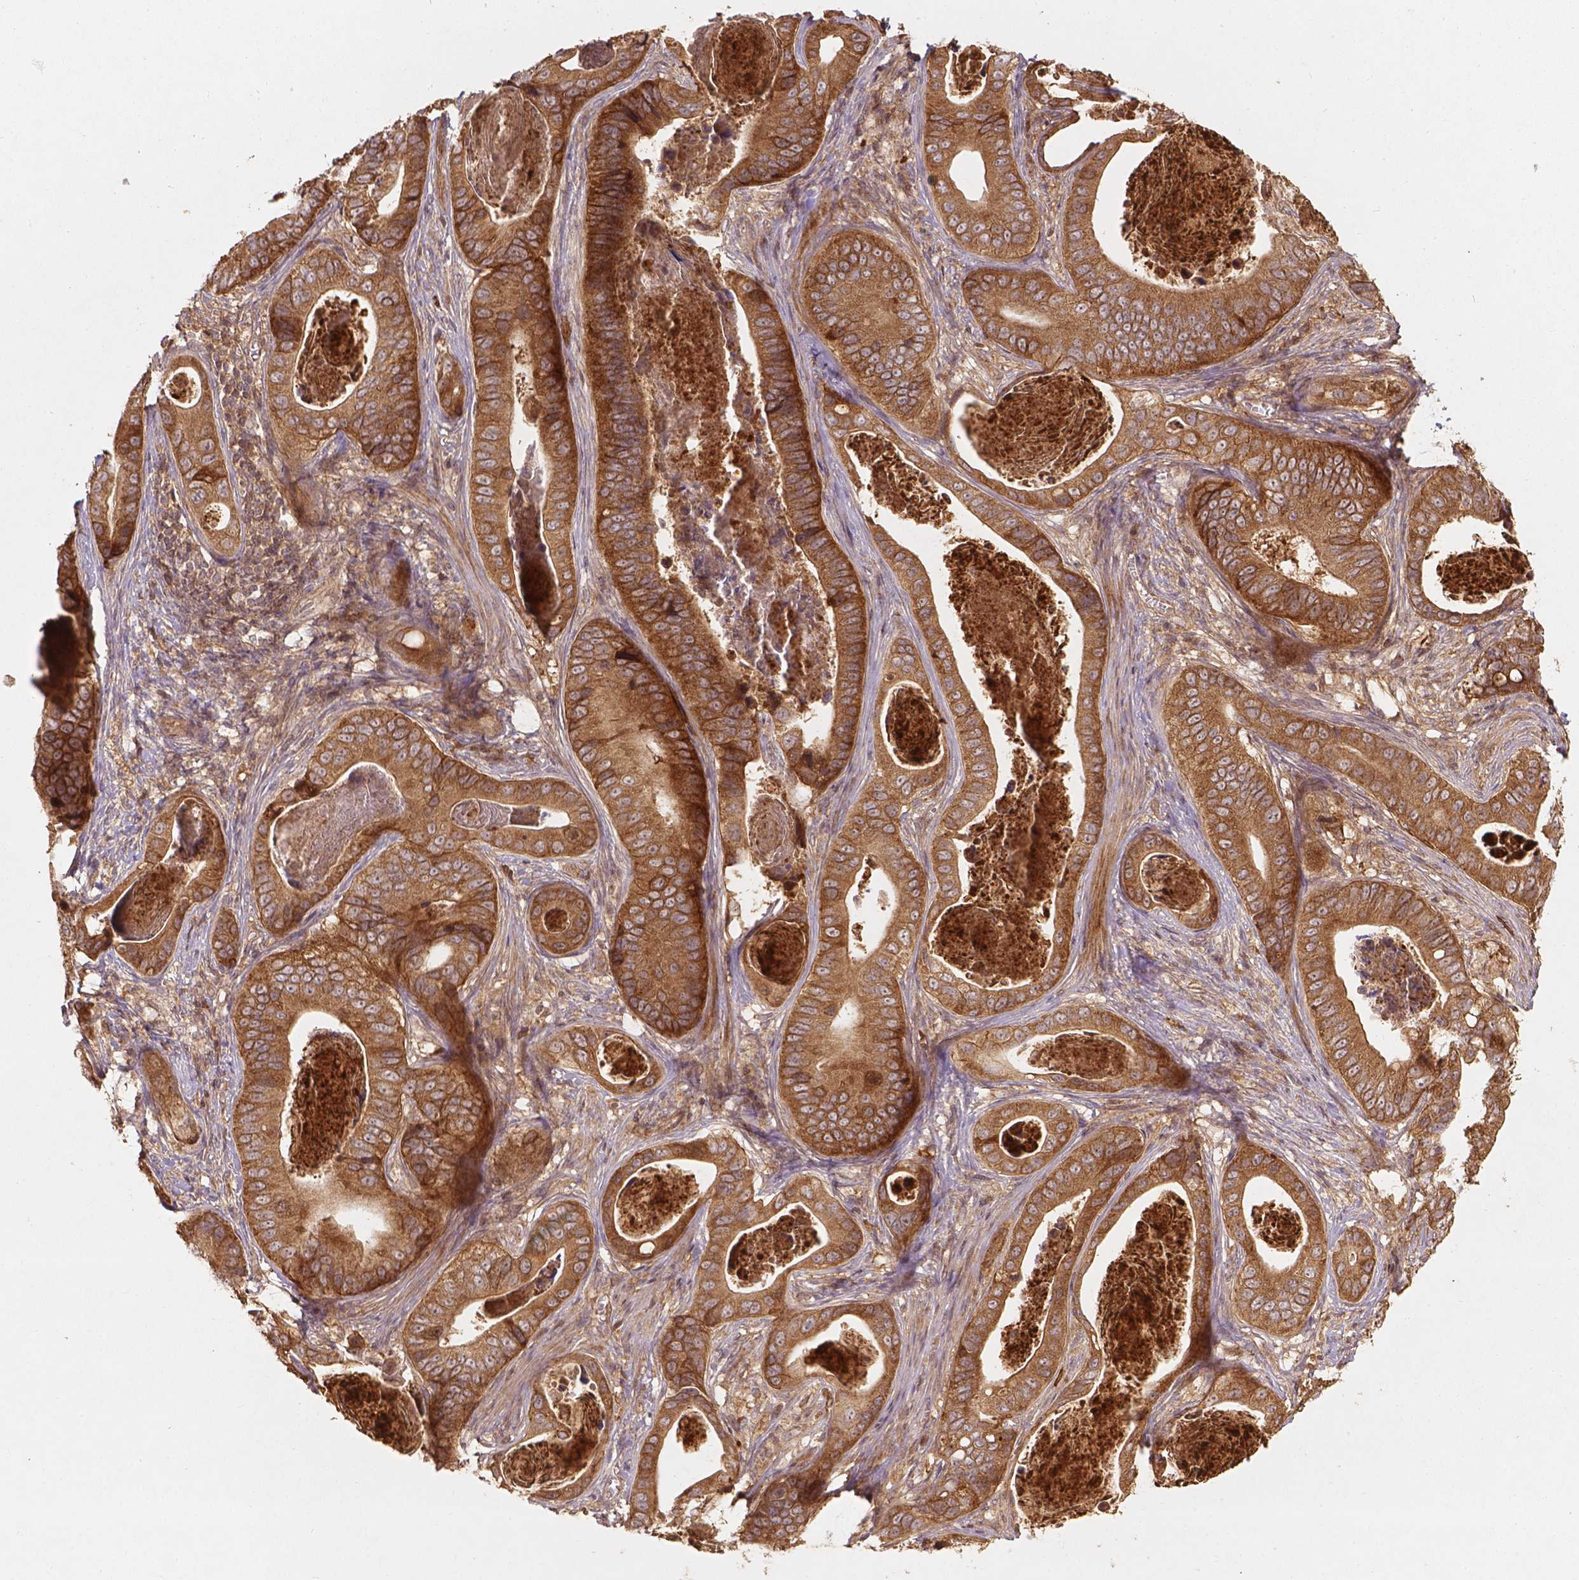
{"staining": {"intensity": "moderate", "quantity": ">75%", "location": "cytoplasmic/membranous"}, "tissue": "stomach cancer", "cell_type": "Tumor cells", "image_type": "cancer", "snomed": [{"axis": "morphology", "description": "Adenocarcinoma, NOS"}, {"axis": "topography", "description": "Stomach"}], "caption": "Moderate cytoplasmic/membranous protein positivity is identified in about >75% of tumor cells in stomach cancer (adenocarcinoma).", "gene": "XPR1", "patient": {"sex": "male", "age": 84}}